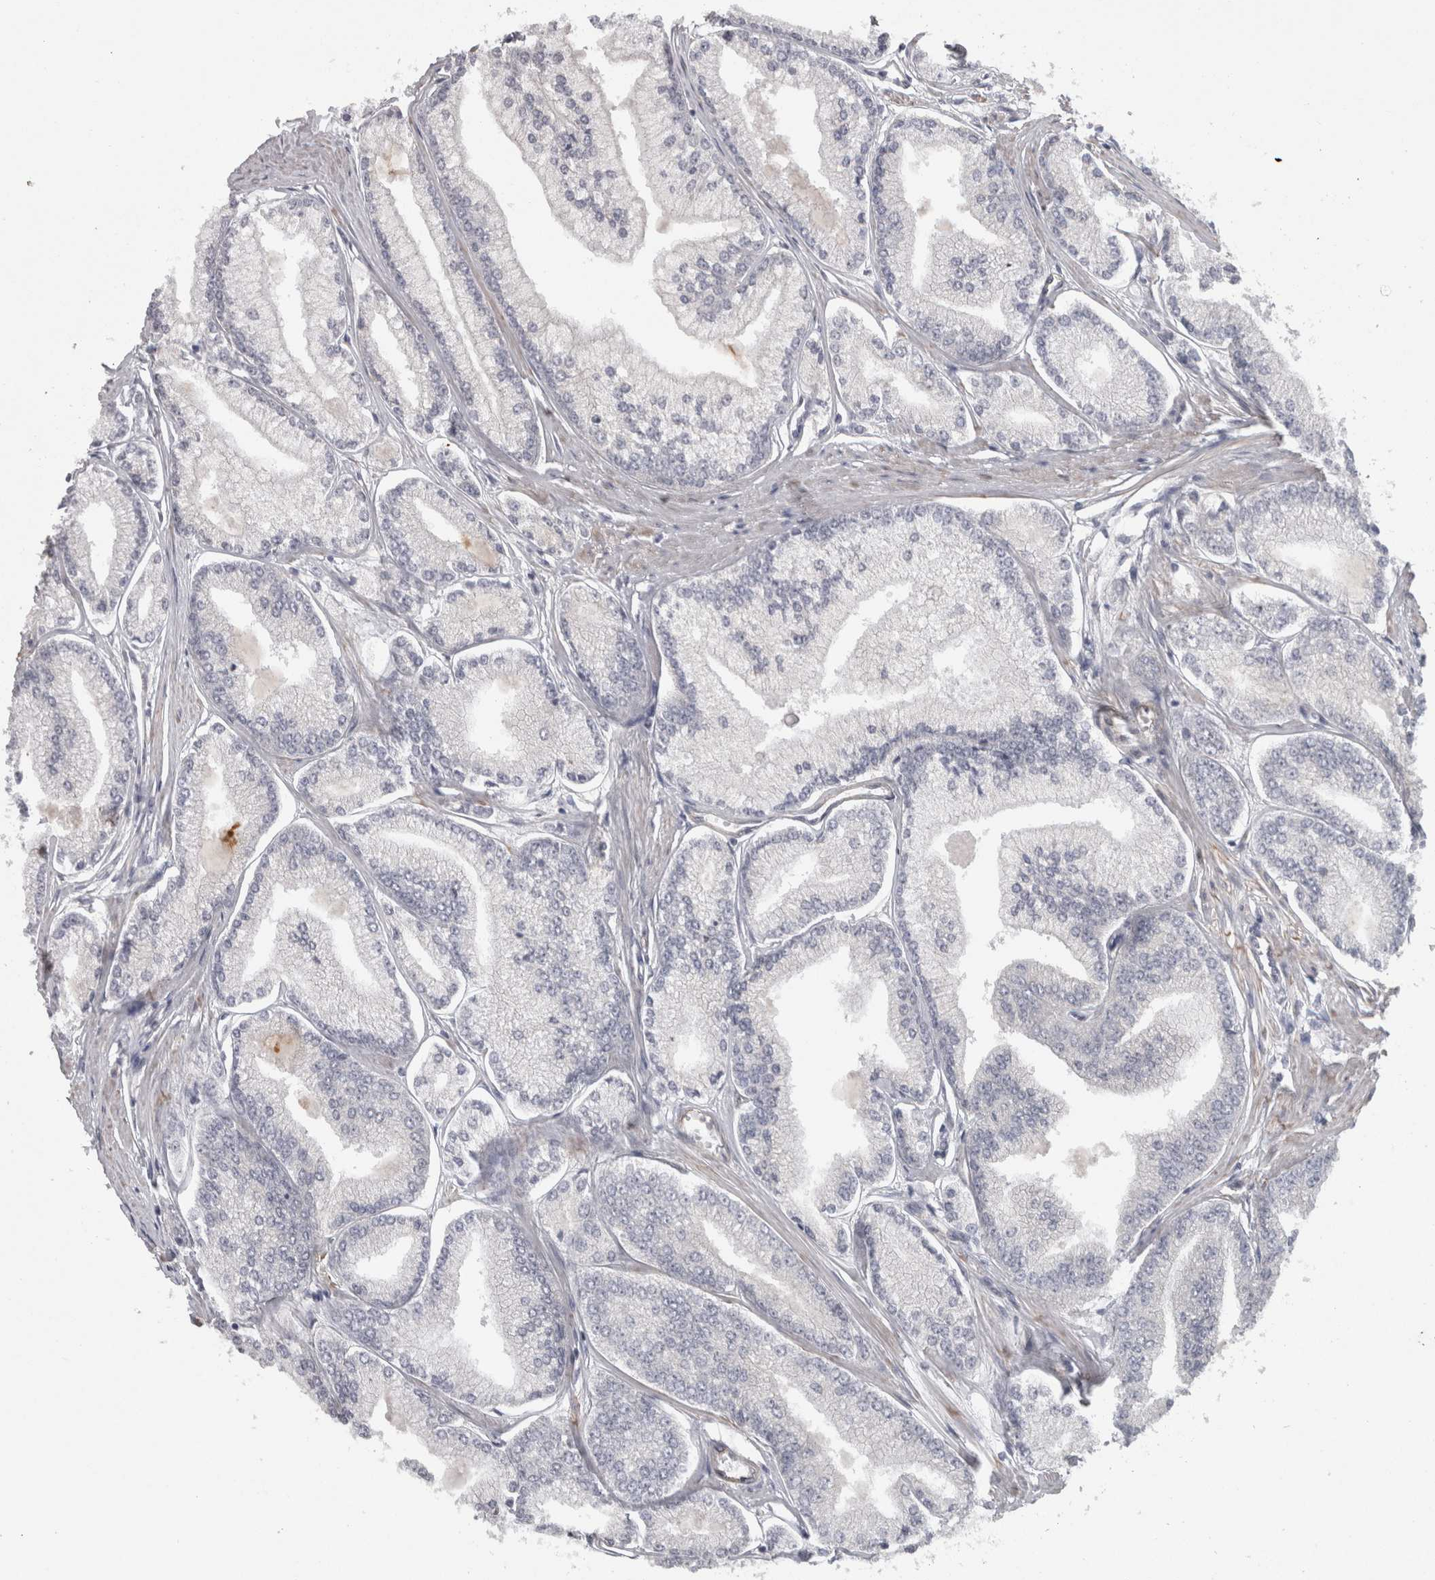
{"staining": {"intensity": "negative", "quantity": "none", "location": "none"}, "tissue": "prostate cancer", "cell_type": "Tumor cells", "image_type": "cancer", "snomed": [{"axis": "morphology", "description": "Adenocarcinoma, Low grade"}, {"axis": "topography", "description": "Prostate"}], "caption": "IHC of human low-grade adenocarcinoma (prostate) displays no expression in tumor cells.", "gene": "RMDN1", "patient": {"sex": "male", "age": 52}}